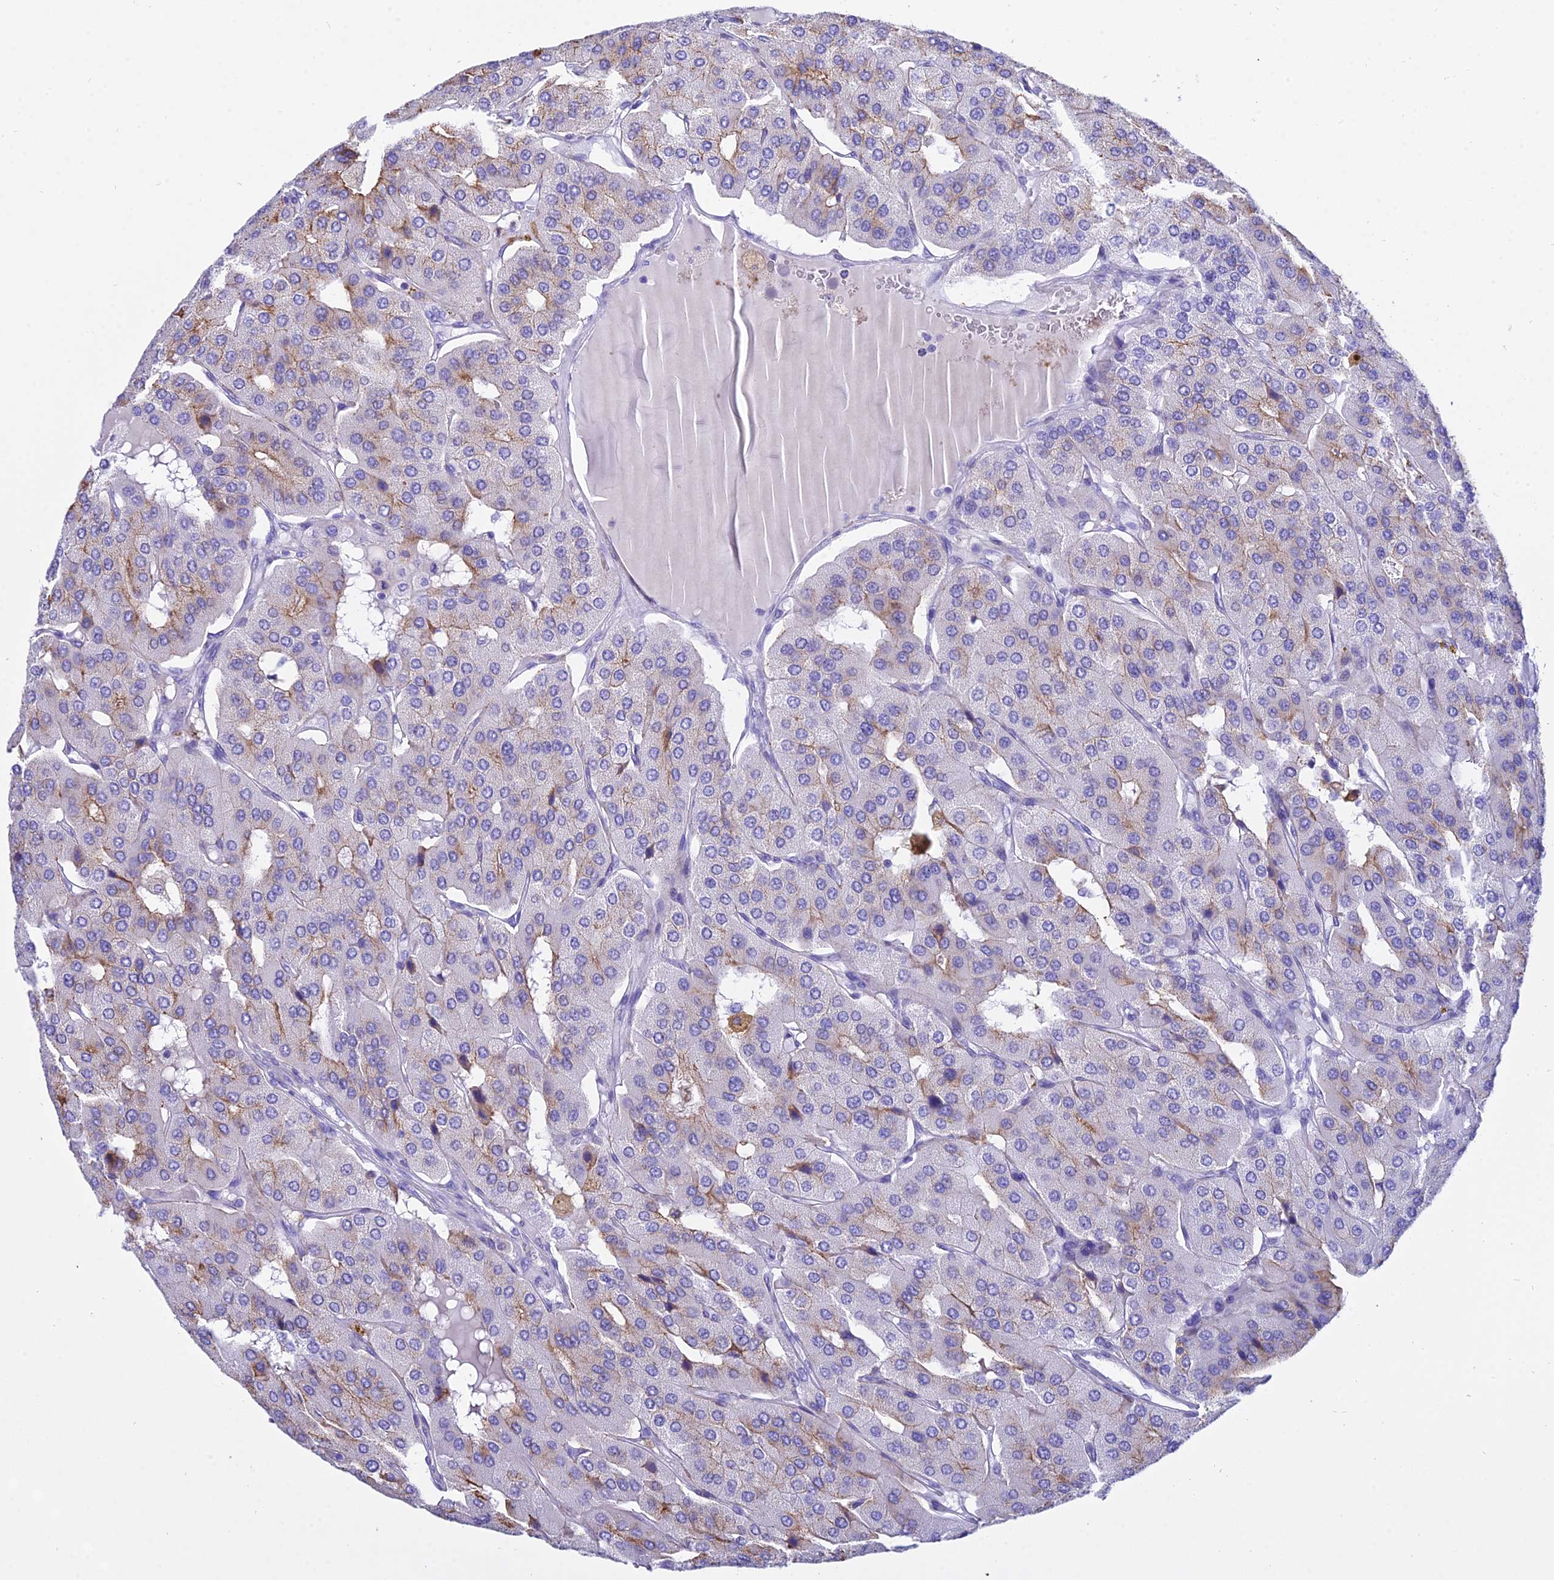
{"staining": {"intensity": "moderate", "quantity": "<25%", "location": "cytoplasmic/membranous"}, "tissue": "parathyroid gland", "cell_type": "Glandular cells", "image_type": "normal", "snomed": [{"axis": "morphology", "description": "Normal tissue, NOS"}, {"axis": "morphology", "description": "Adenoma, NOS"}, {"axis": "topography", "description": "Parathyroid gland"}], "caption": "Approximately <25% of glandular cells in normal human parathyroid gland show moderate cytoplasmic/membranous protein positivity as visualized by brown immunohistochemical staining.", "gene": "DEFB107A", "patient": {"sex": "female", "age": 86}}